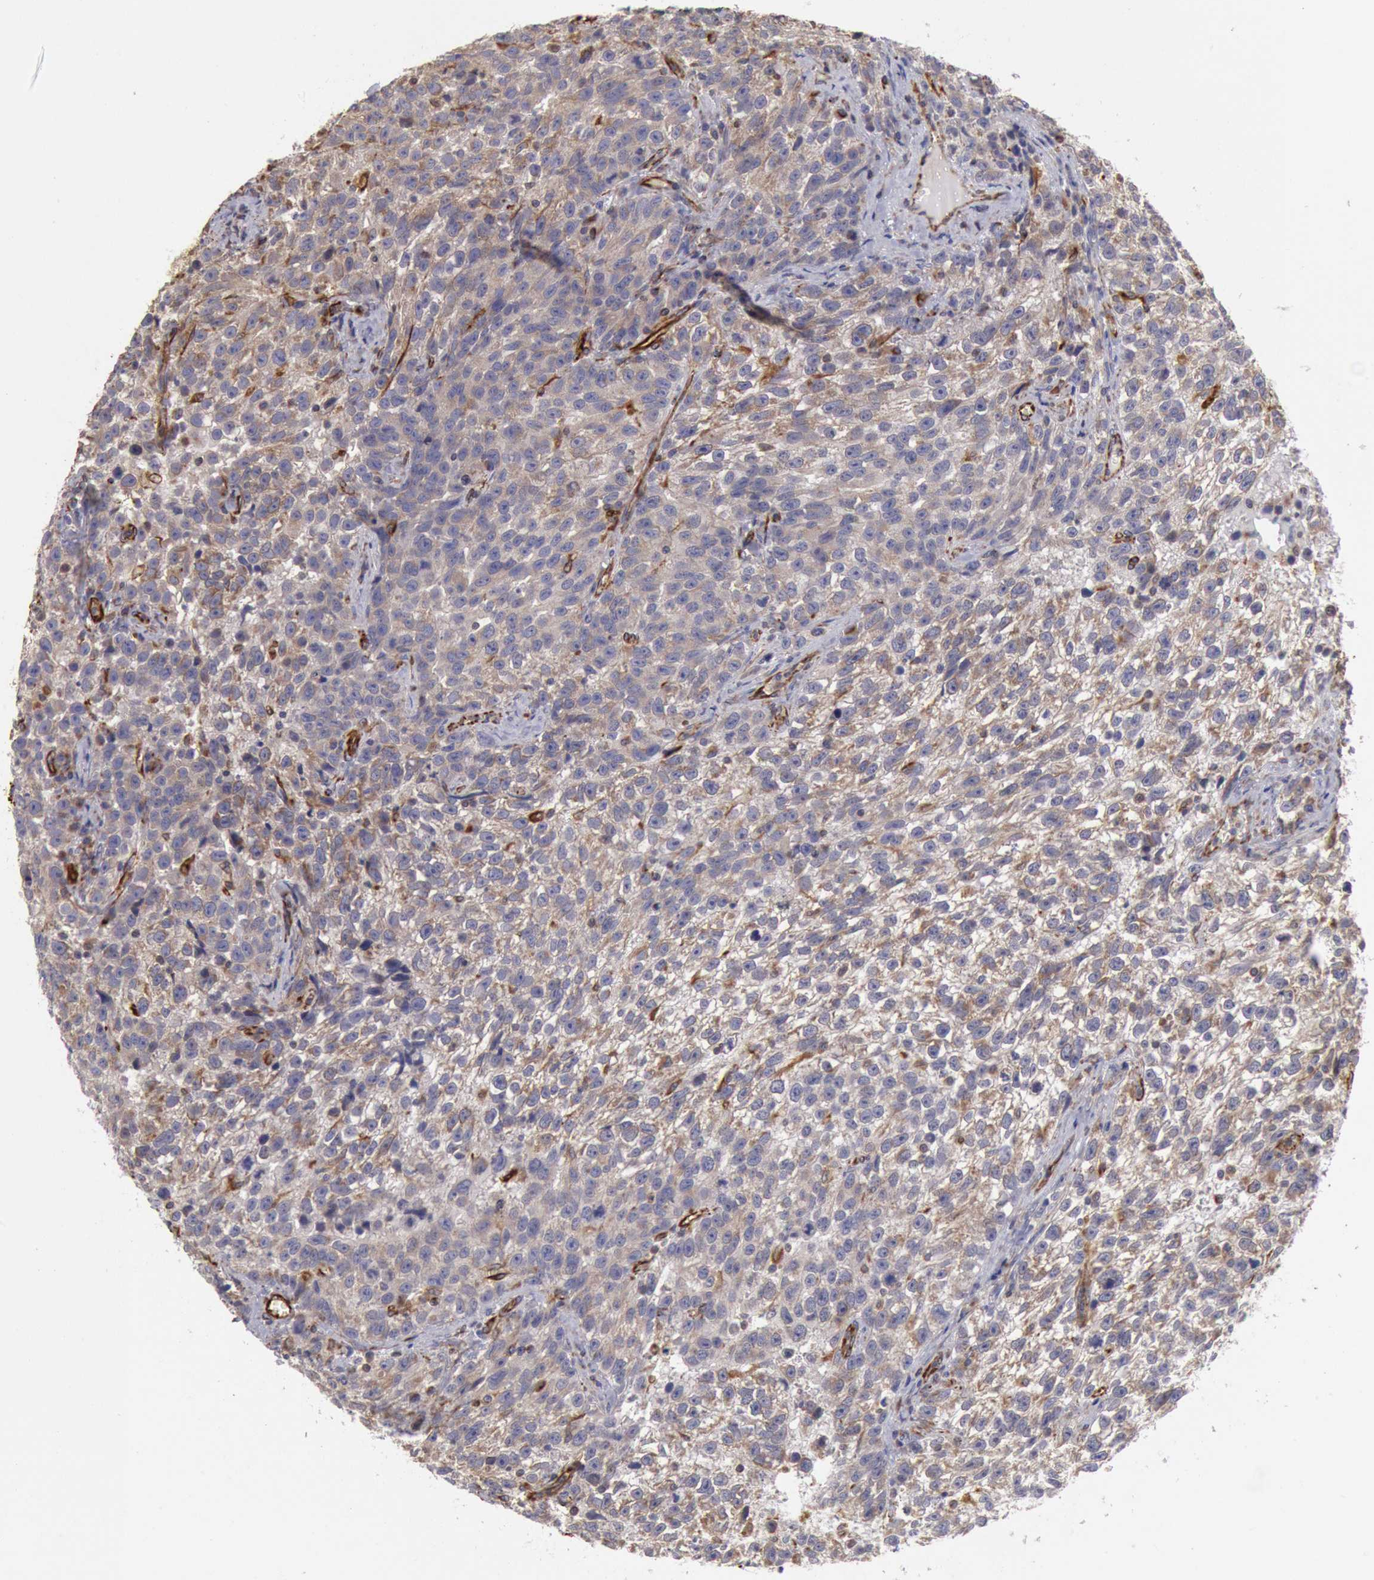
{"staining": {"intensity": "weak", "quantity": "25%-75%", "location": "cytoplasmic/membranous"}, "tissue": "testis cancer", "cell_type": "Tumor cells", "image_type": "cancer", "snomed": [{"axis": "morphology", "description": "Seminoma, NOS"}, {"axis": "topography", "description": "Testis"}], "caption": "A low amount of weak cytoplasmic/membranous expression is present in about 25%-75% of tumor cells in testis cancer tissue.", "gene": "RNF139", "patient": {"sex": "male", "age": 38}}